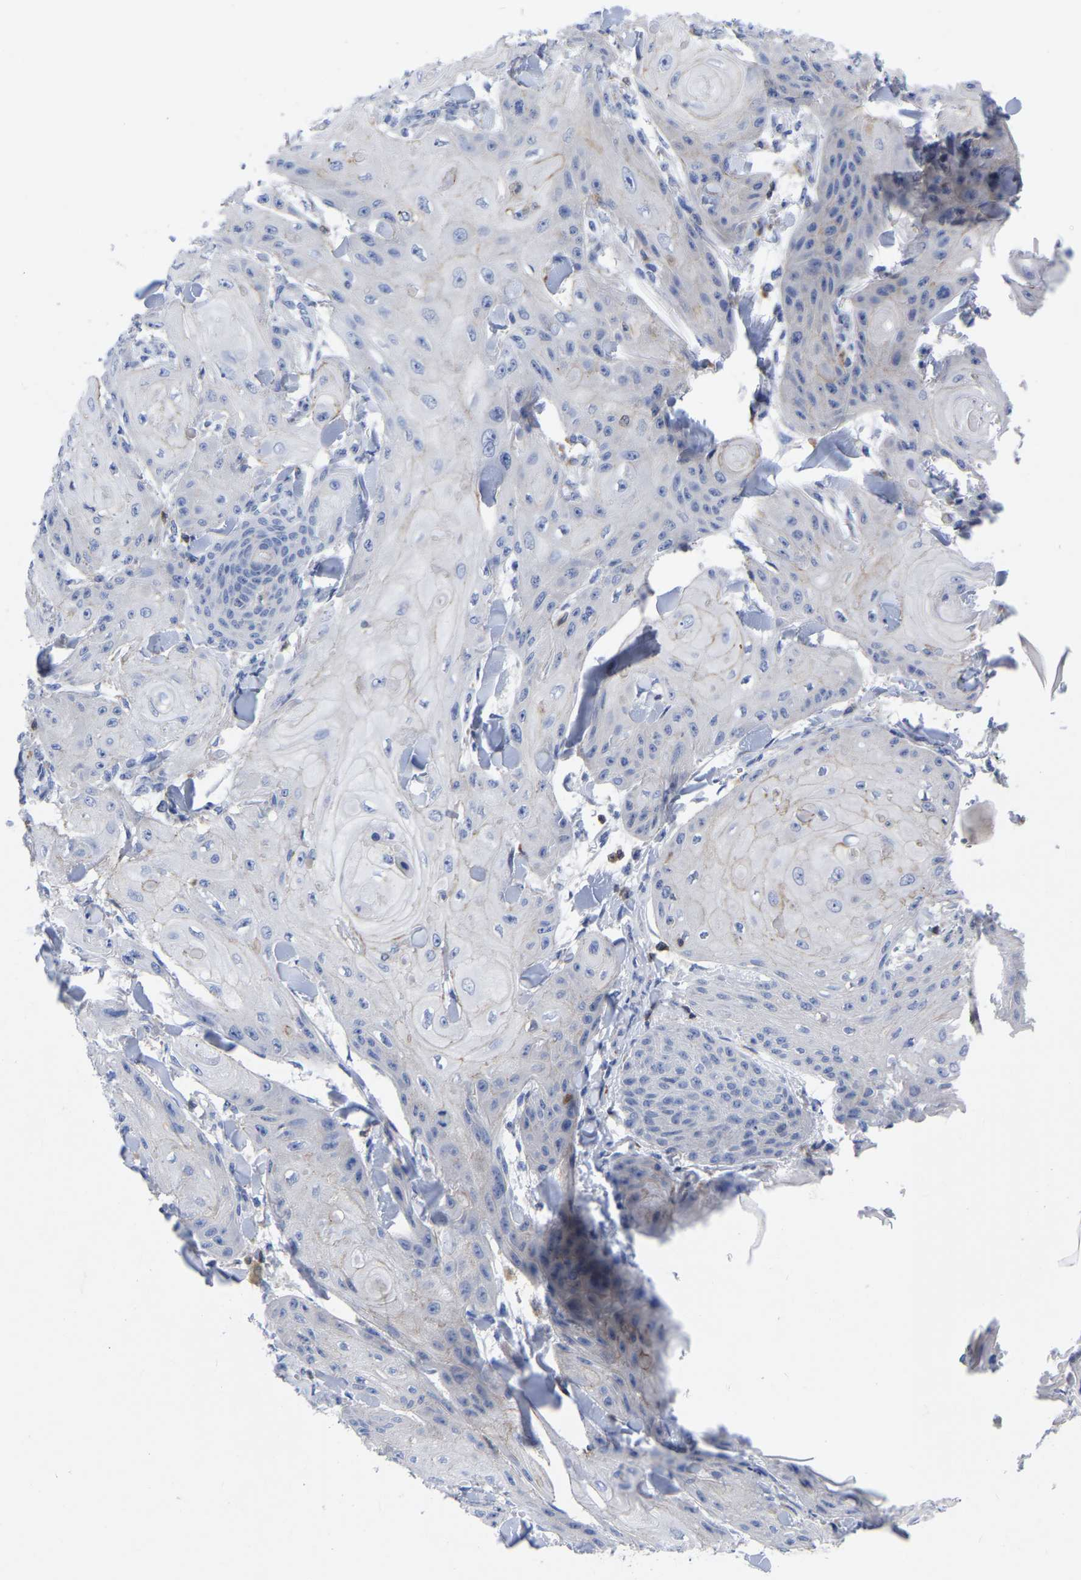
{"staining": {"intensity": "negative", "quantity": "none", "location": "none"}, "tissue": "skin cancer", "cell_type": "Tumor cells", "image_type": "cancer", "snomed": [{"axis": "morphology", "description": "Squamous cell carcinoma, NOS"}, {"axis": "topography", "description": "Skin"}], "caption": "Skin cancer (squamous cell carcinoma) was stained to show a protein in brown. There is no significant expression in tumor cells.", "gene": "PTPN7", "patient": {"sex": "male", "age": 74}}